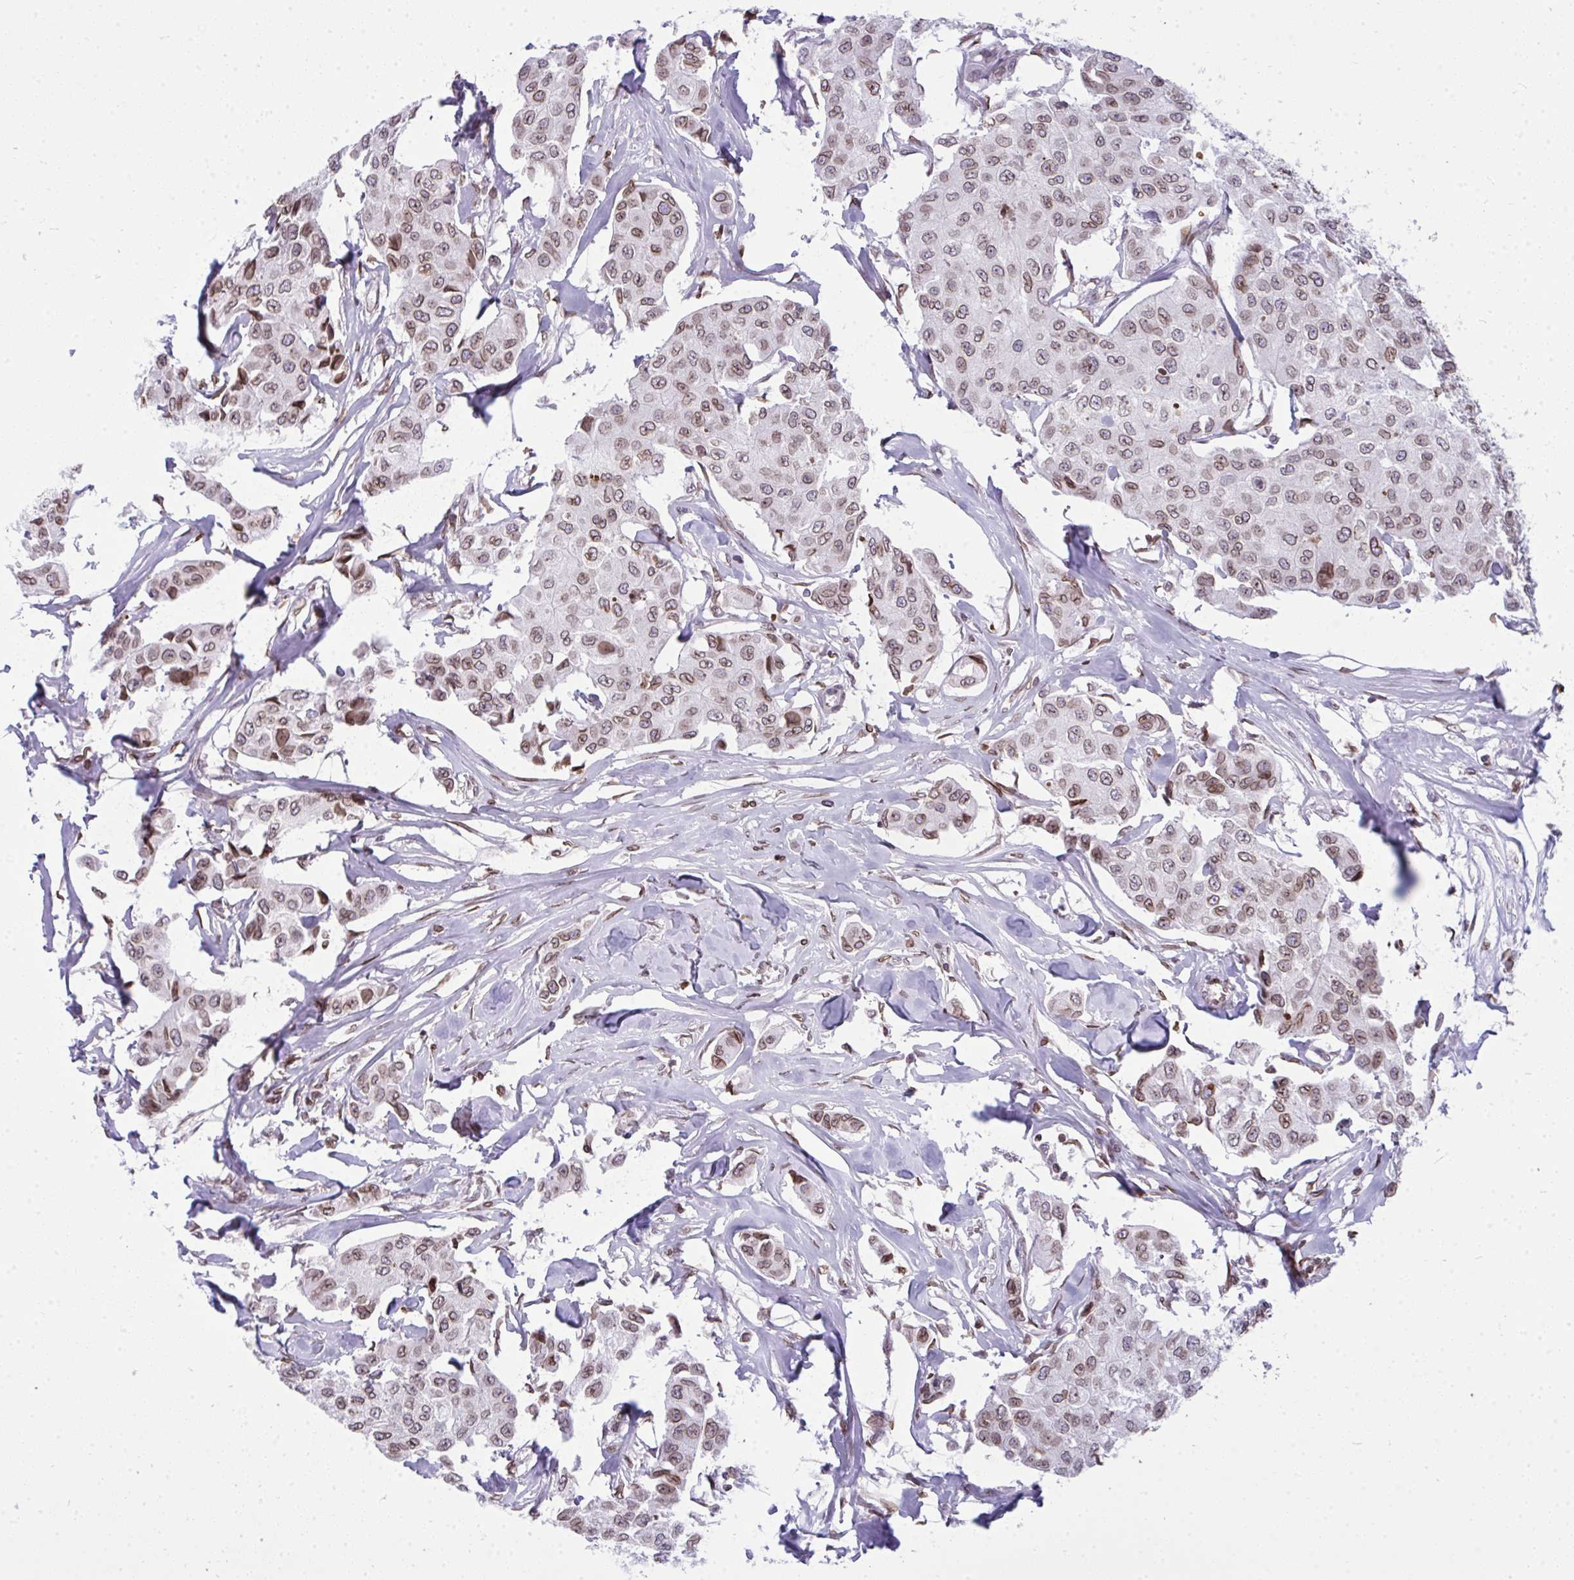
{"staining": {"intensity": "moderate", "quantity": ">75%", "location": "cytoplasmic/membranous,nuclear"}, "tissue": "breast cancer", "cell_type": "Tumor cells", "image_type": "cancer", "snomed": [{"axis": "morphology", "description": "Duct carcinoma"}, {"axis": "topography", "description": "Breast"}, {"axis": "topography", "description": "Lymph node"}], "caption": "DAB immunohistochemical staining of human intraductal carcinoma (breast) reveals moderate cytoplasmic/membranous and nuclear protein positivity in approximately >75% of tumor cells.", "gene": "LMNB2", "patient": {"sex": "female", "age": 80}}